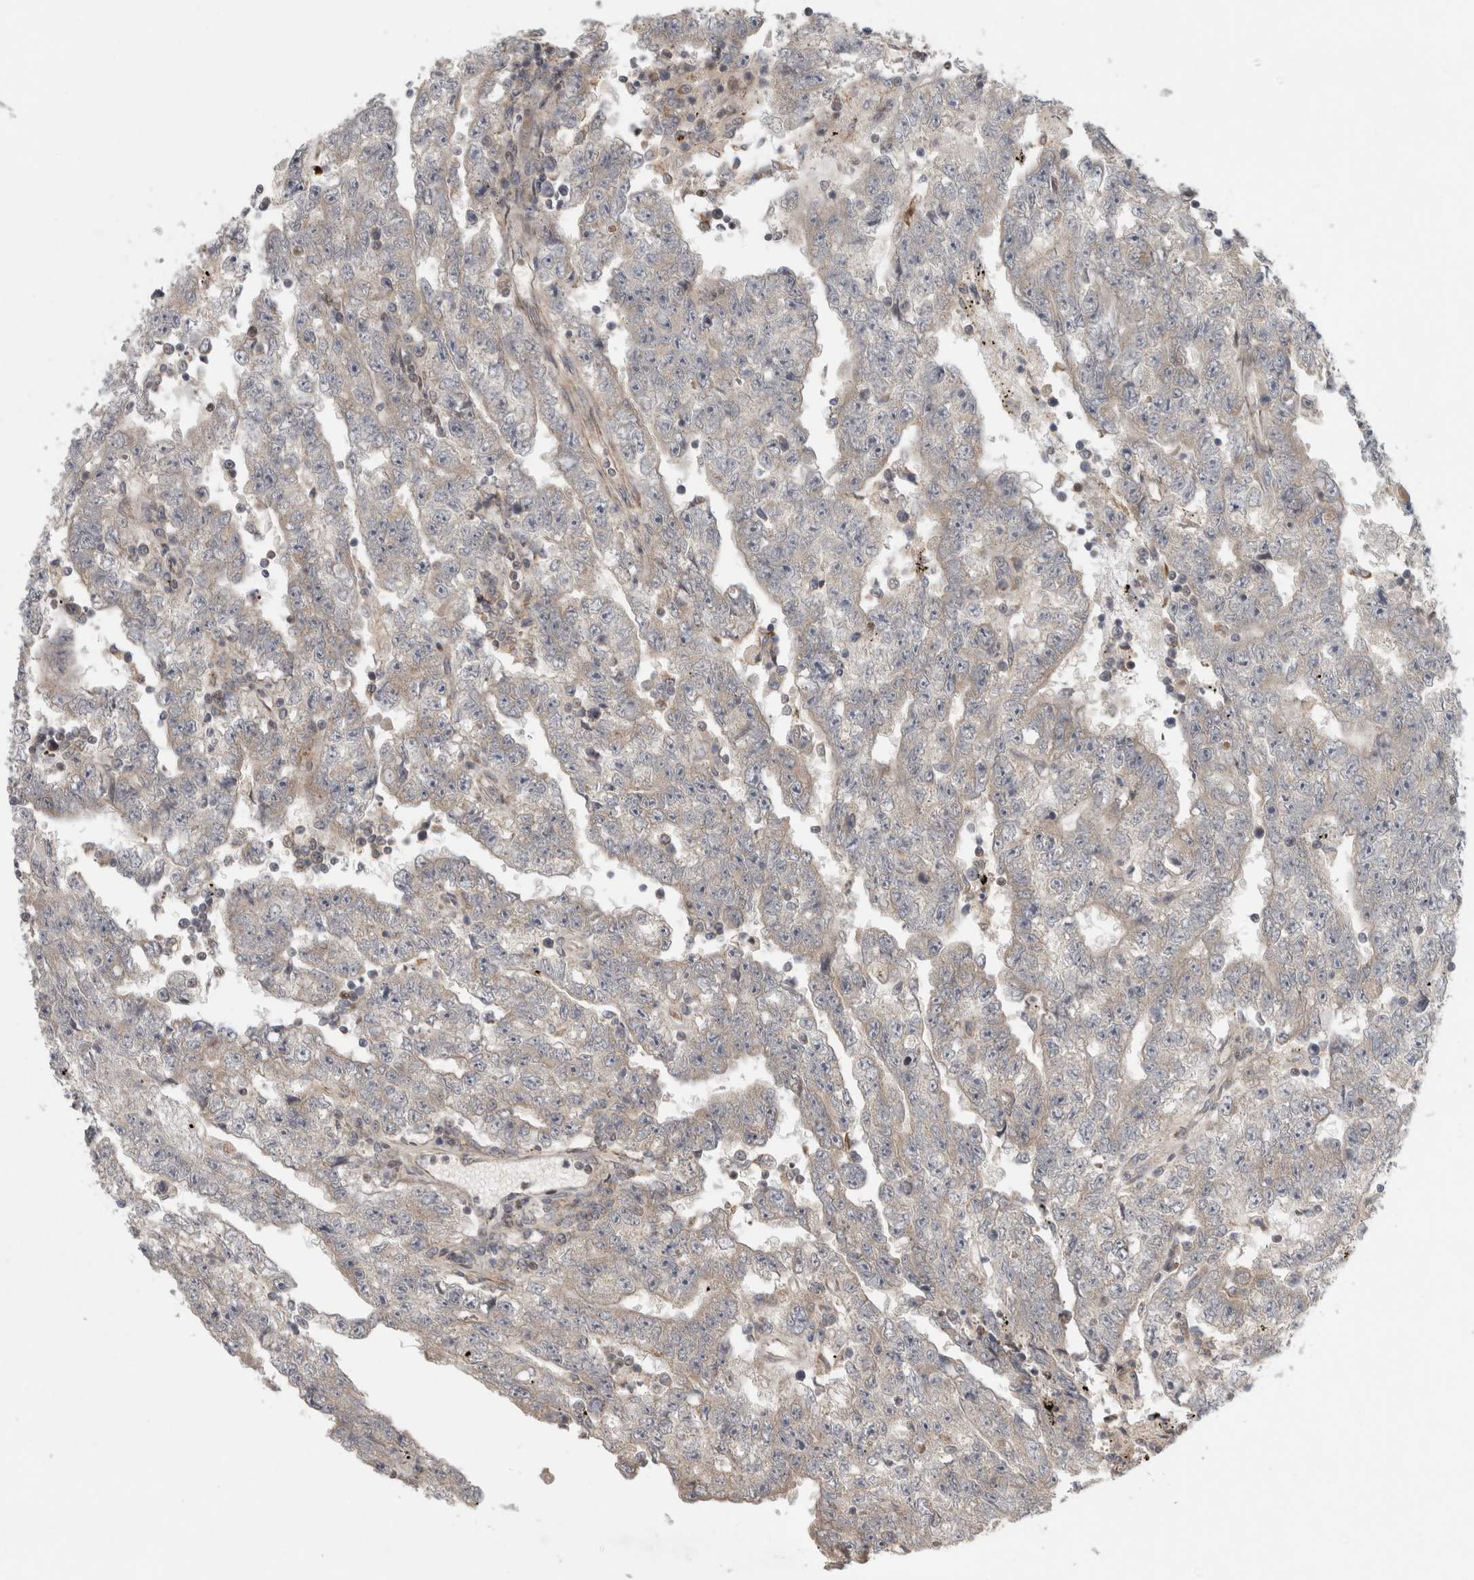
{"staining": {"intensity": "negative", "quantity": "none", "location": "none"}, "tissue": "testis cancer", "cell_type": "Tumor cells", "image_type": "cancer", "snomed": [{"axis": "morphology", "description": "Carcinoma, Embryonal, NOS"}, {"axis": "topography", "description": "Testis"}], "caption": "Immunohistochemistry image of neoplastic tissue: human embryonal carcinoma (testis) stained with DAB demonstrates no significant protein staining in tumor cells.", "gene": "KDM8", "patient": {"sex": "male", "age": 25}}